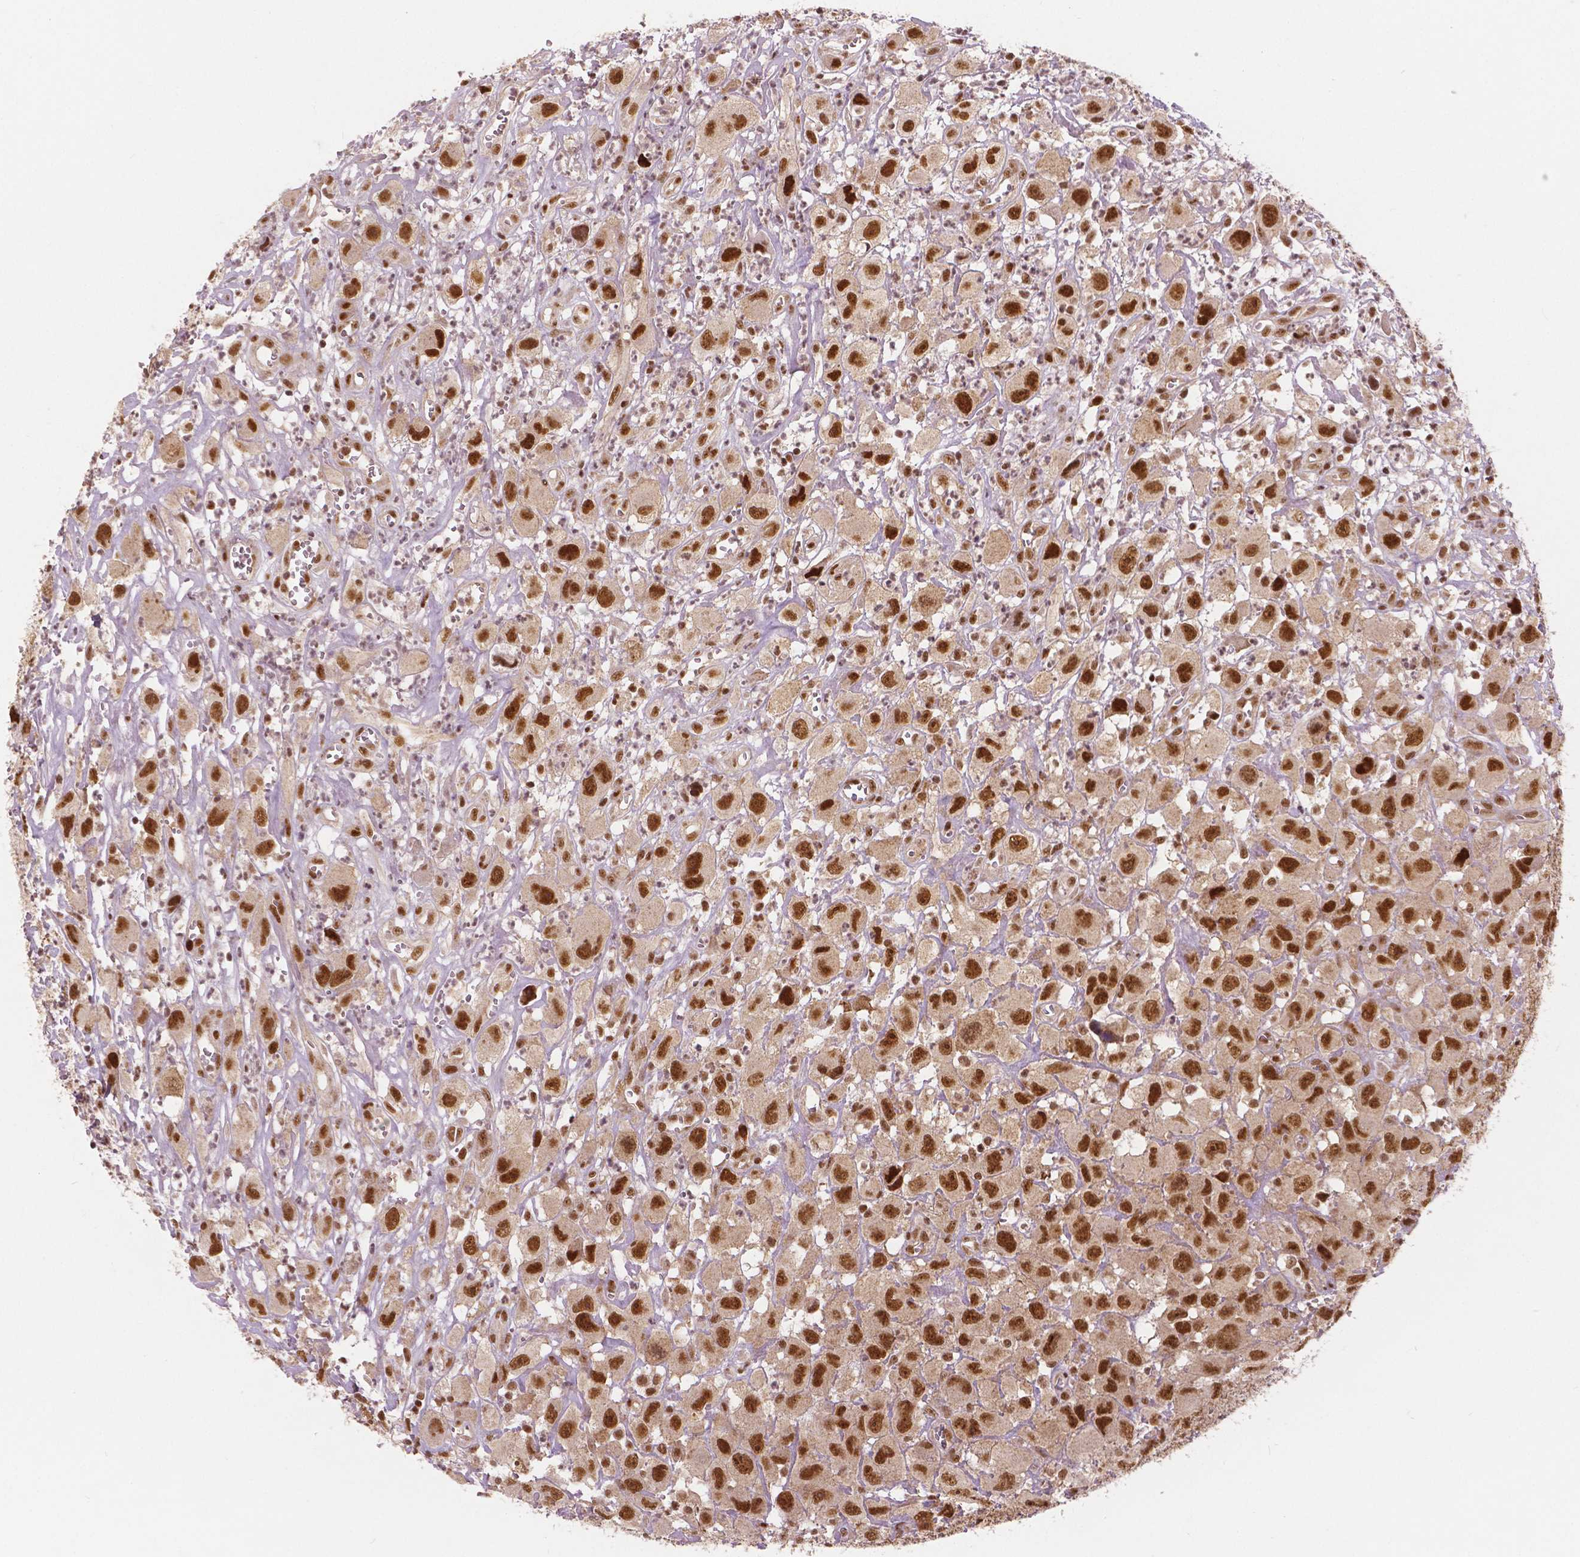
{"staining": {"intensity": "strong", "quantity": ">75%", "location": "nuclear"}, "tissue": "head and neck cancer", "cell_type": "Tumor cells", "image_type": "cancer", "snomed": [{"axis": "morphology", "description": "Squamous cell carcinoma, NOS"}, {"axis": "morphology", "description": "Squamous cell carcinoma, metastatic, NOS"}, {"axis": "topography", "description": "Oral tissue"}, {"axis": "topography", "description": "Head-Neck"}], "caption": "Head and neck cancer stained for a protein demonstrates strong nuclear positivity in tumor cells.", "gene": "NSD2", "patient": {"sex": "female", "age": 85}}